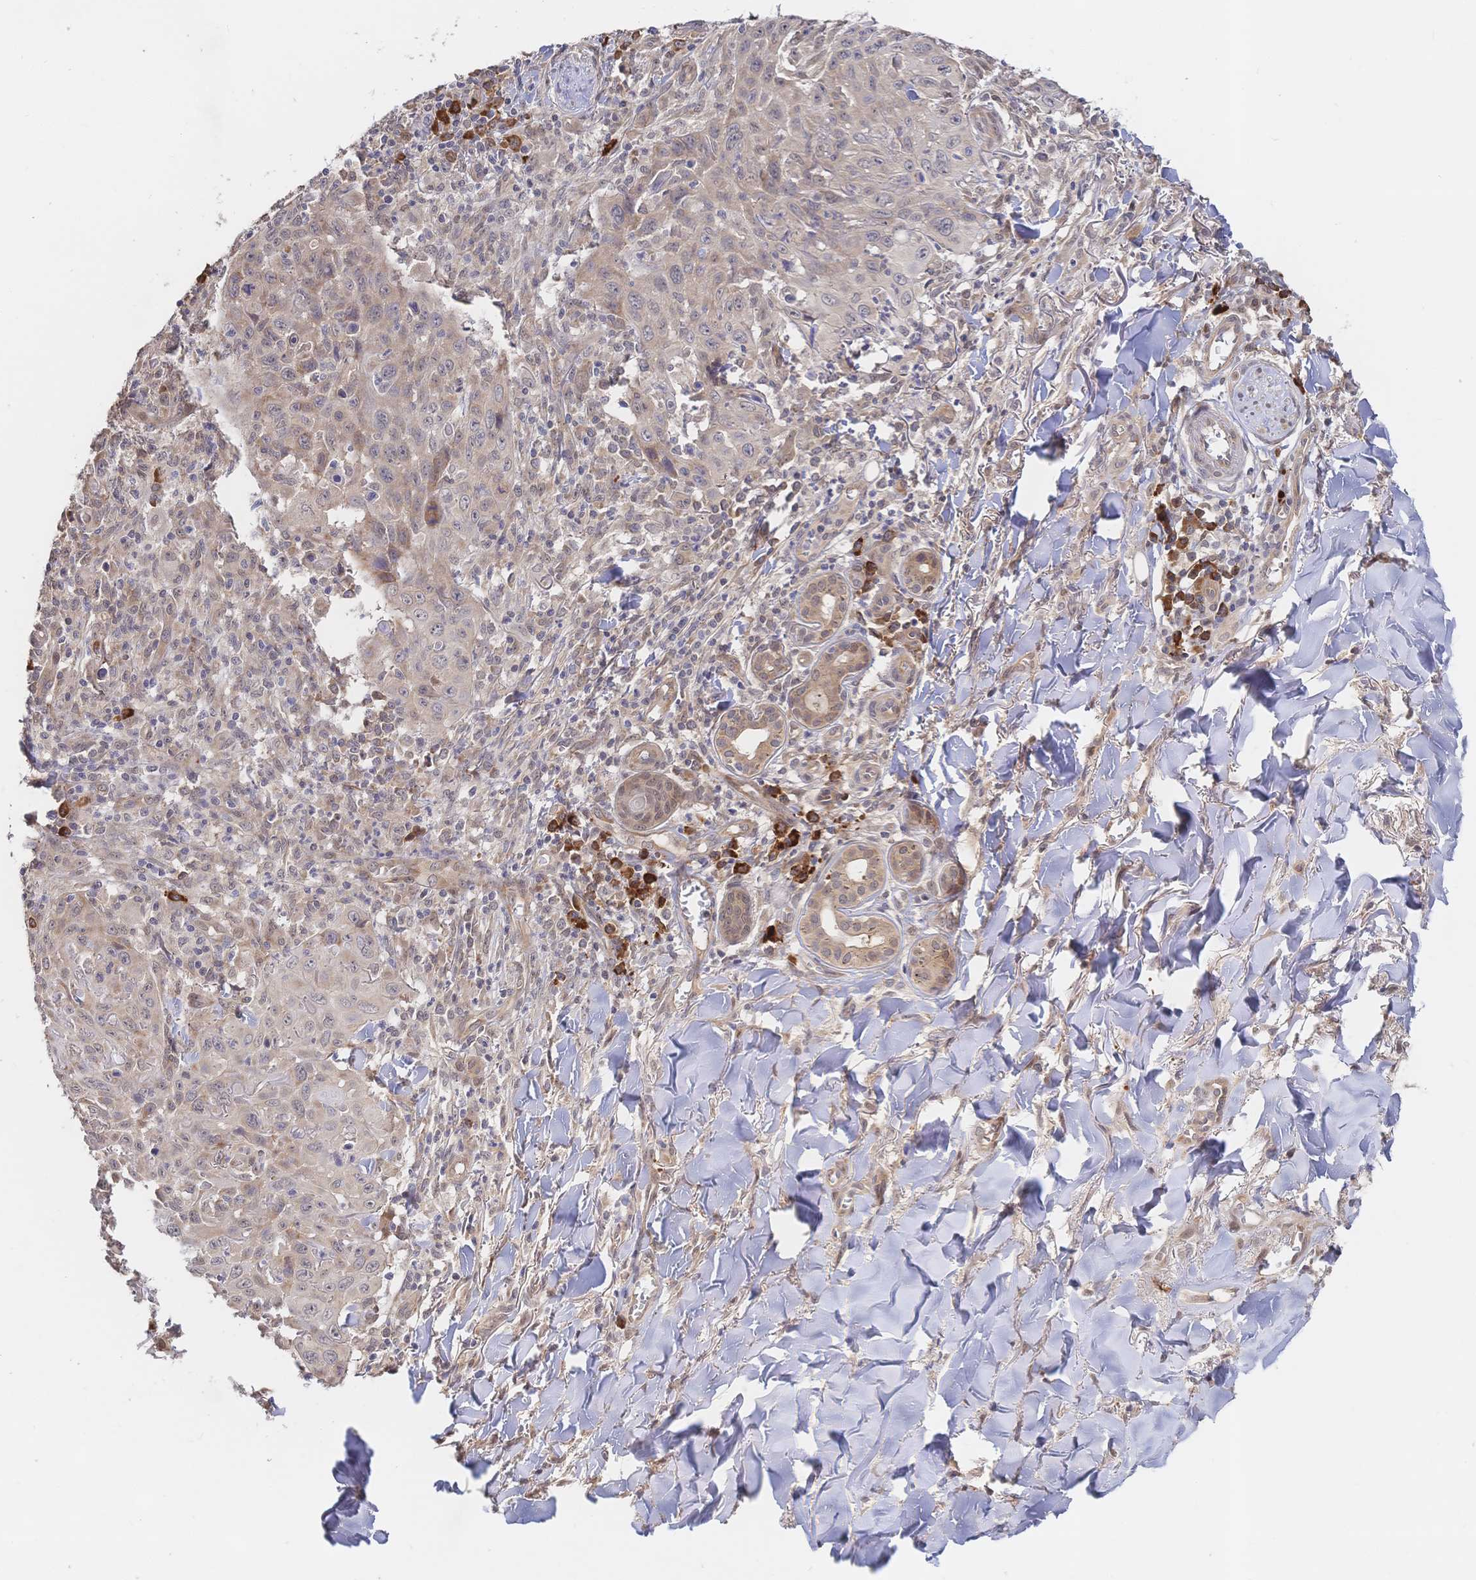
{"staining": {"intensity": "weak", "quantity": "<25%", "location": "cytoplasmic/membranous"}, "tissue": "skin cancer", "cell_type": "Tumor cells", "image_type": "cancer", "snomed": [{"axis": "morphology", "description": "Squamous cell carcinoma, NOS"}, {"axis": "topography", "description": "Skin"}], "caption": "This is an IHC image of human squamous cell carcinoma (skin). There is no expression in tumor cells.", "gene": "LMO4", "patient": {"sex": "male", "age": 75}}